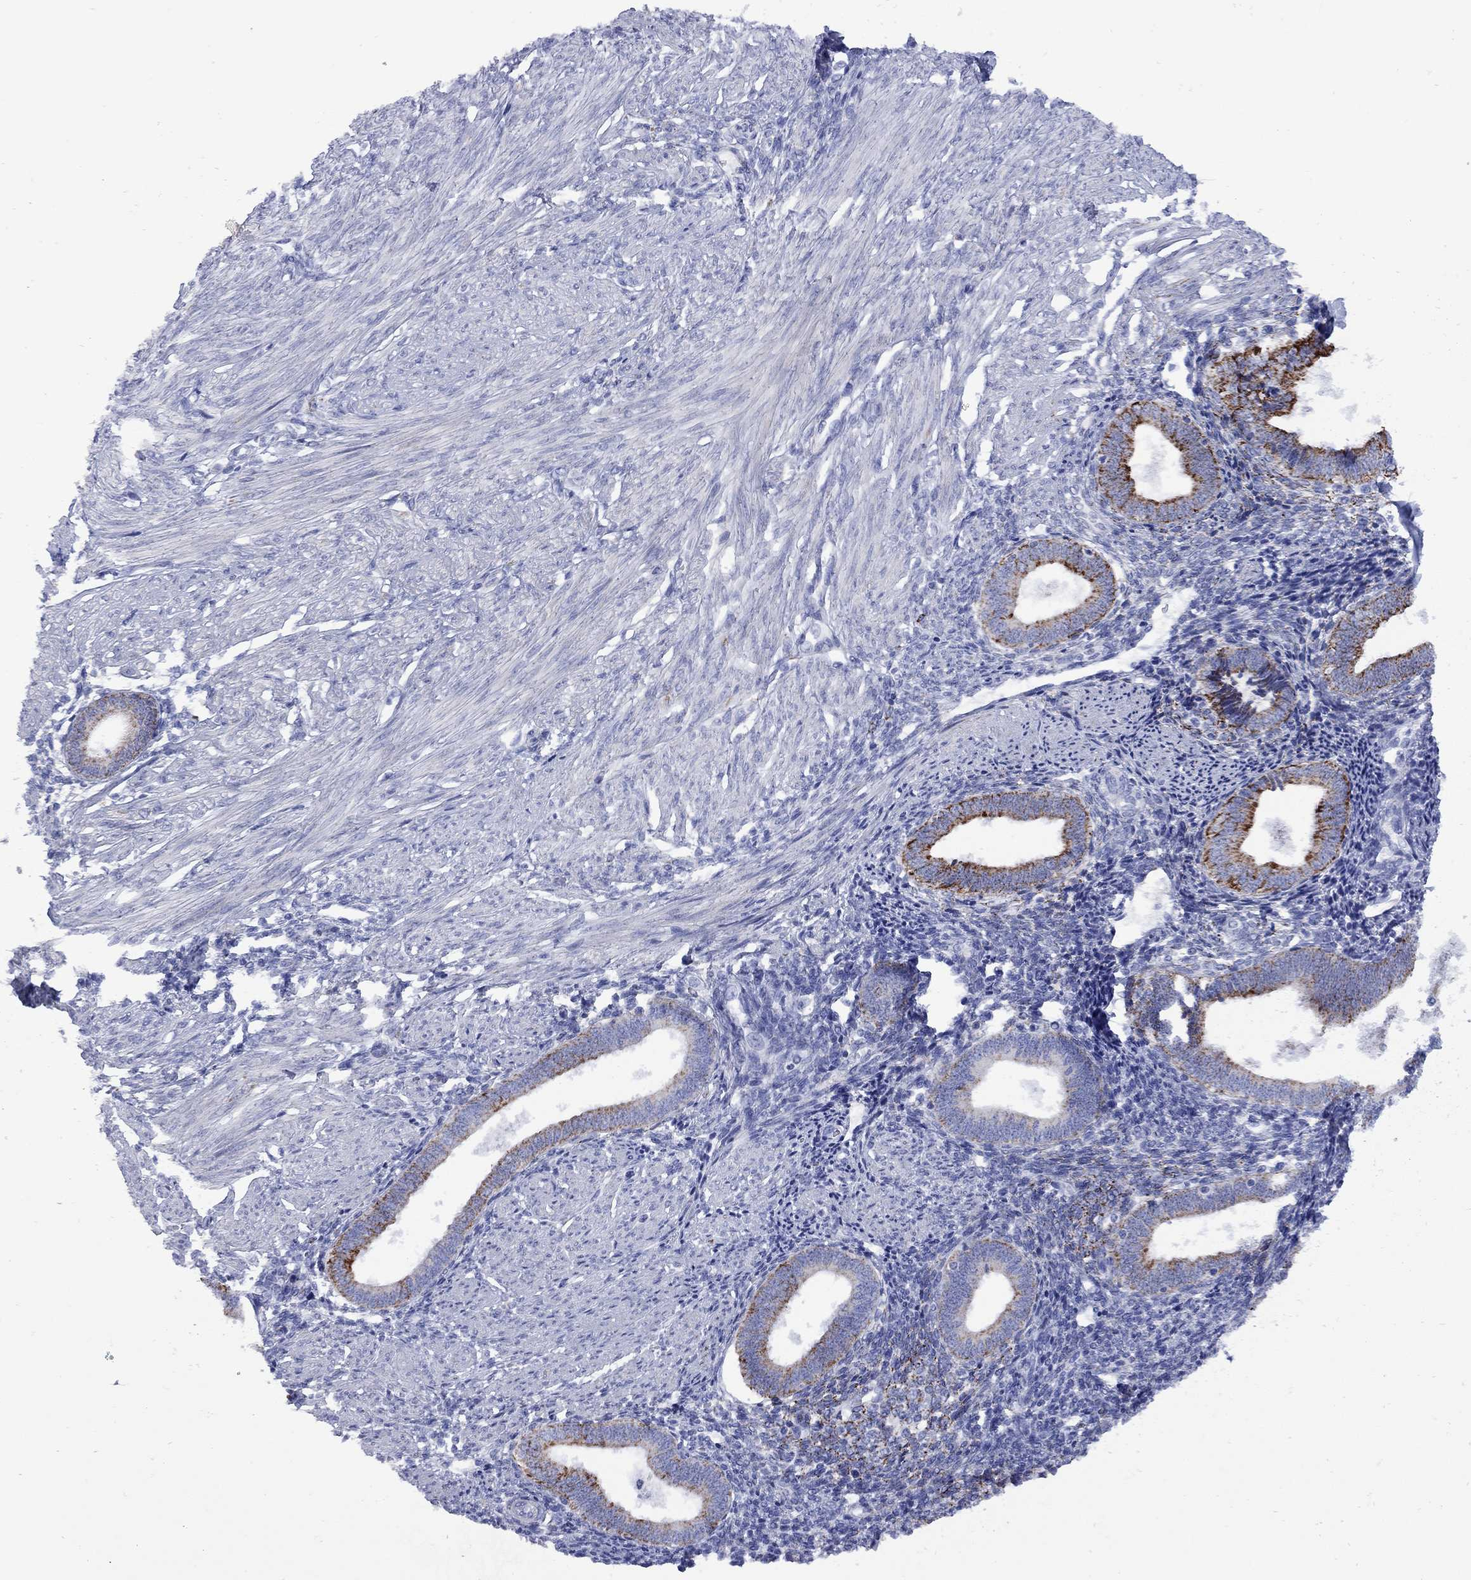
{"staining": {"intensity": "negative", "quantity": "none", "location": "none"}, "tissue": "endometrium", "cell_type": "Cells in endometrial stroma", "image_type": "normal", "snomed": [{"axis": "morphology", "description": "Normal tissue, NOS"}, {"axis": "topography", "description": "Endometrium"}], "caption": "DAB (3,3'-diaminobenzidine) immunohistochemical staining of normal endometrium demonstrates no significant staining in cells in endometrial stroma. Brightfield microscopy of immunohistochemistry (IHC) stained with DAB (brown) and hematoxylin (blue), captured at high magnification.", "gene": "SESTD1", "patient": {"sex": "female", "age": 42}}